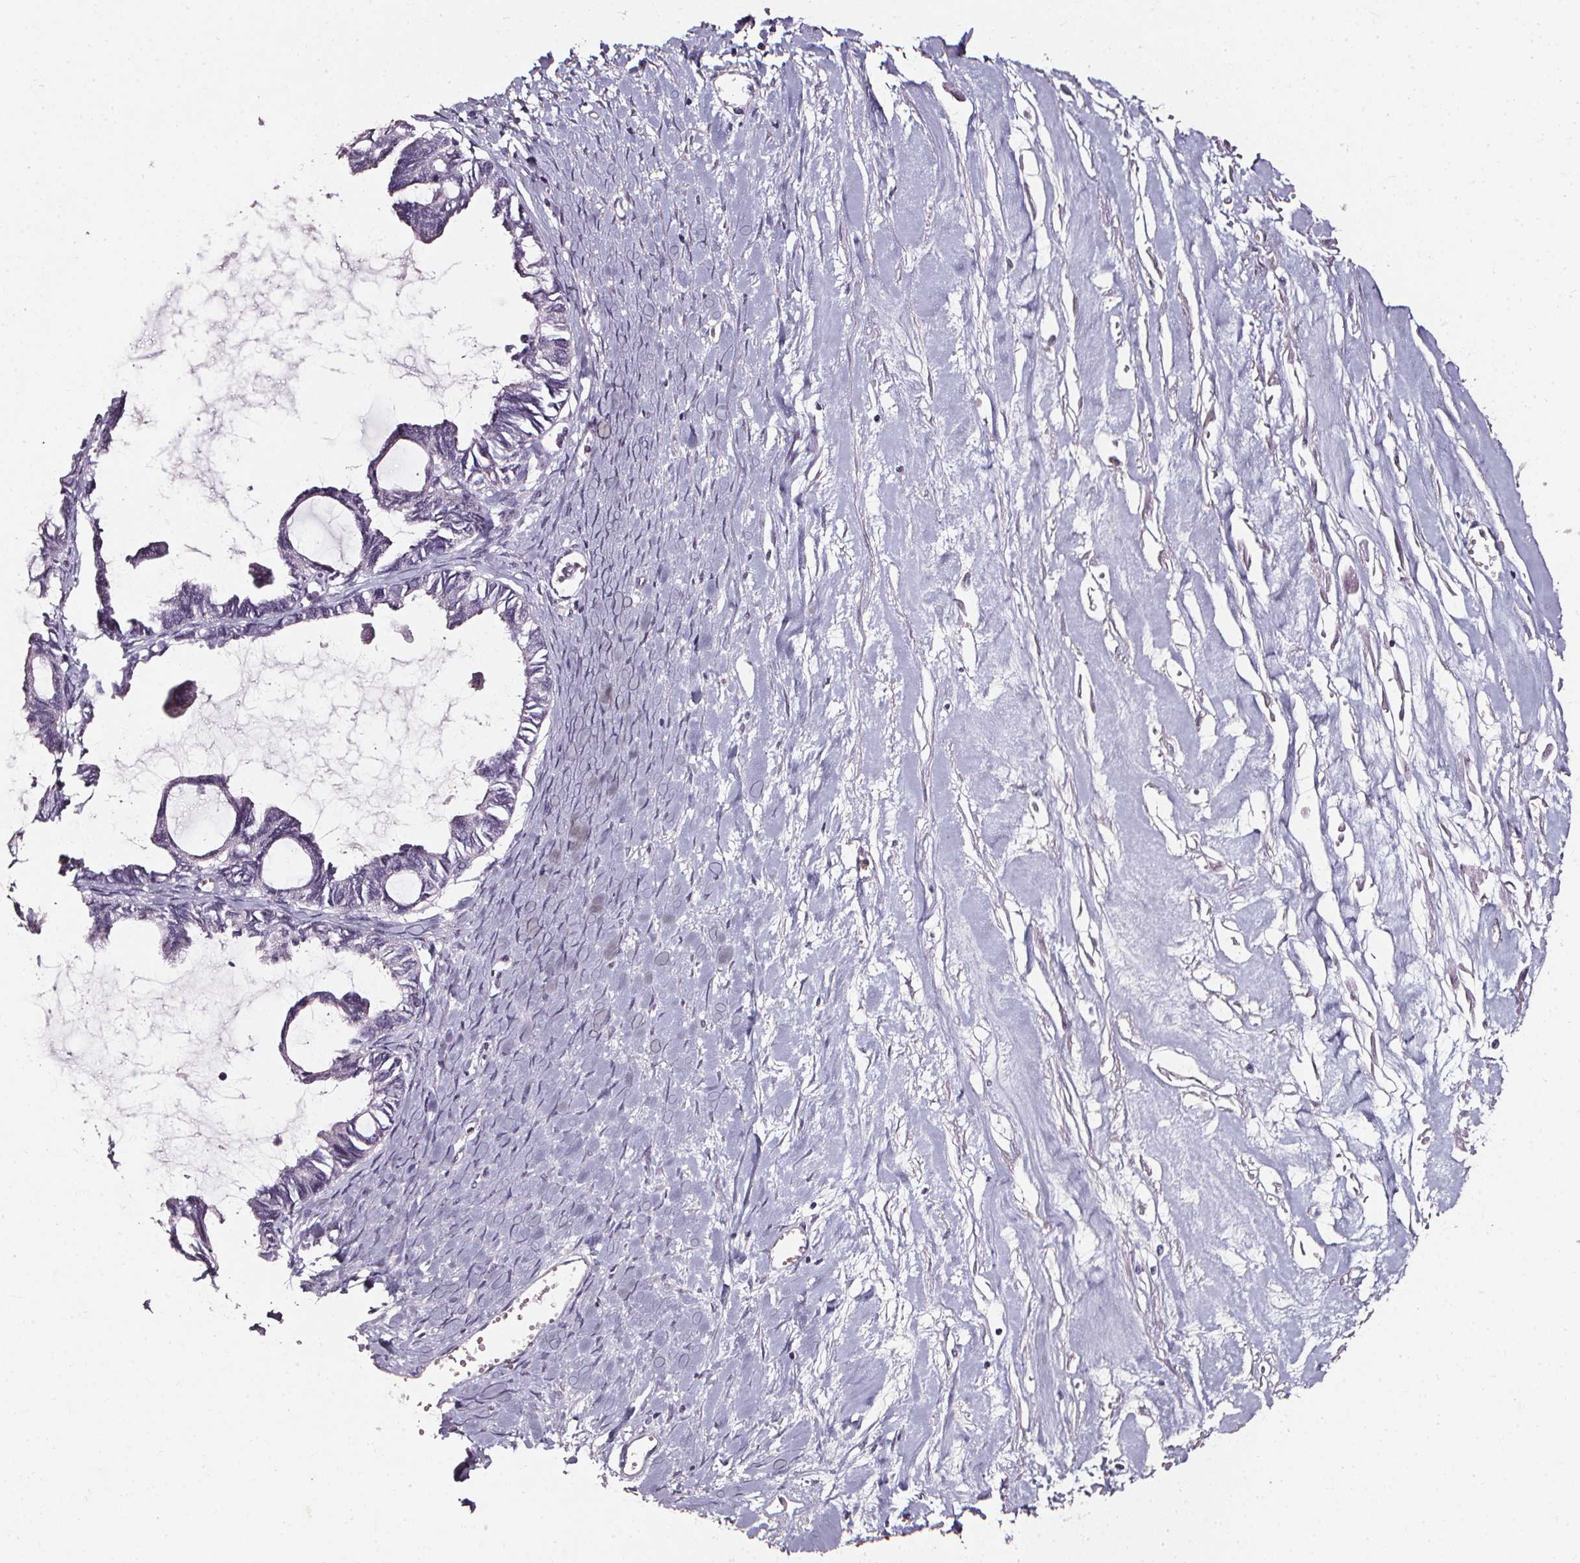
{"staining": {"intensity": "negative", "quantity": "none", "location": "none"}, "tissue": "ovarian cancer", "cell_type": "Tumor cells", "image_type": "cancer", "snomed": [{"axis": "morphology", "description": "Cystadenocarcinoma, mucinous, NOS"}, {"axis": "topography", "description": "Ovary"}], "caption": "Tumor cells are negative for brown protein staining in ovarian mucinous cystadenocarcinoma.", "gene": "DEFA5", "patient": {"sex": "female", "age": 61}}